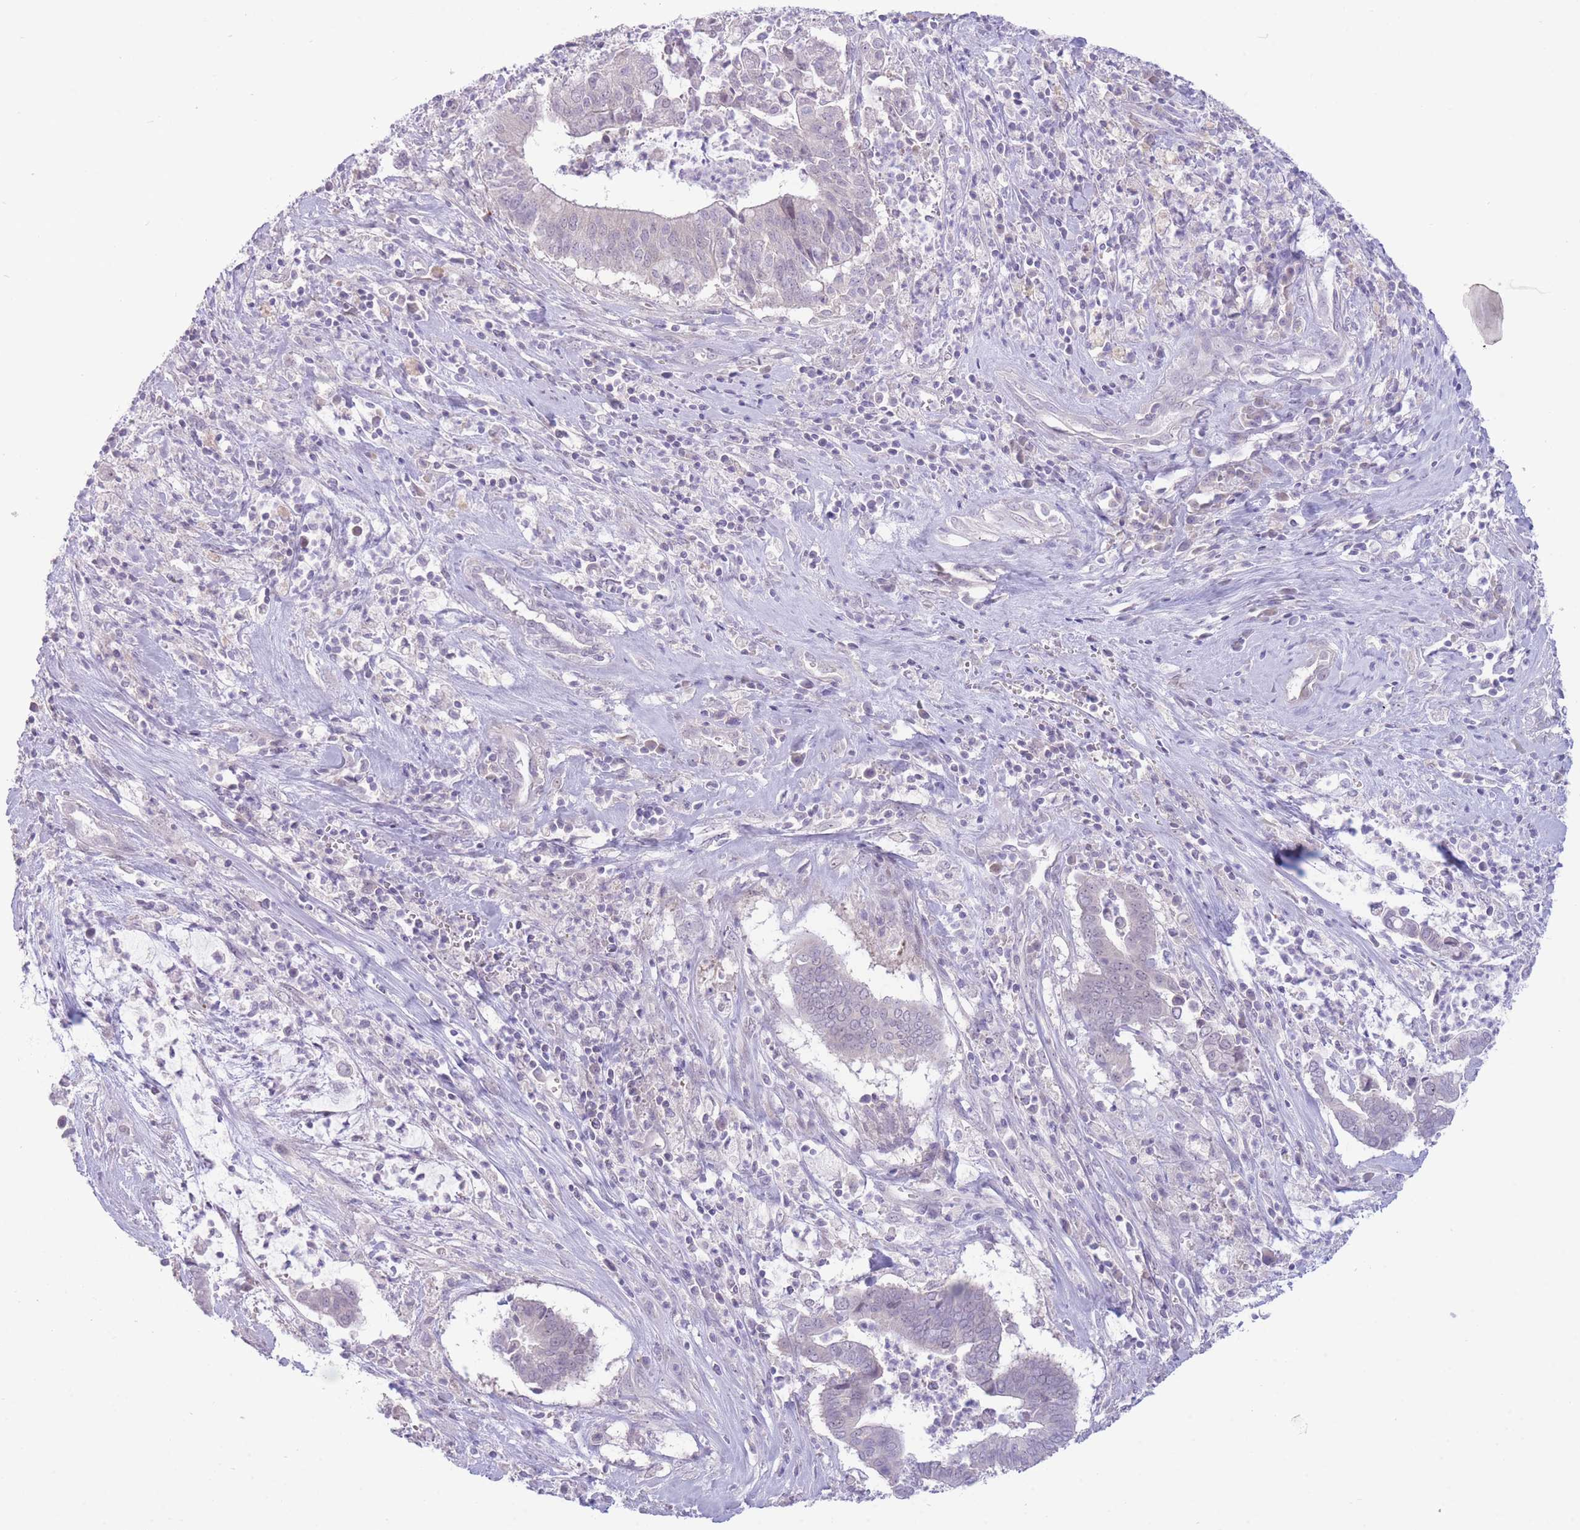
{"staining": {"intensity": "negative", "quantity": "none", "location": "none"}, "tissue": "cervical cancer", "cell_type": "Tumor cells", "image_type": "cancer", "snomed": [{"axis": "morphology", "description": "Adenocarcinoma, NOS"}, {"axis": "topography", "description": "Cervix"}], "caption": "Histopathology image shows no protein expression in tumor cells of cervical cancer (adenocarcinoma) tissue.", "gene": "FBXO46", "patient": {"sex": "female", "age": 44}}